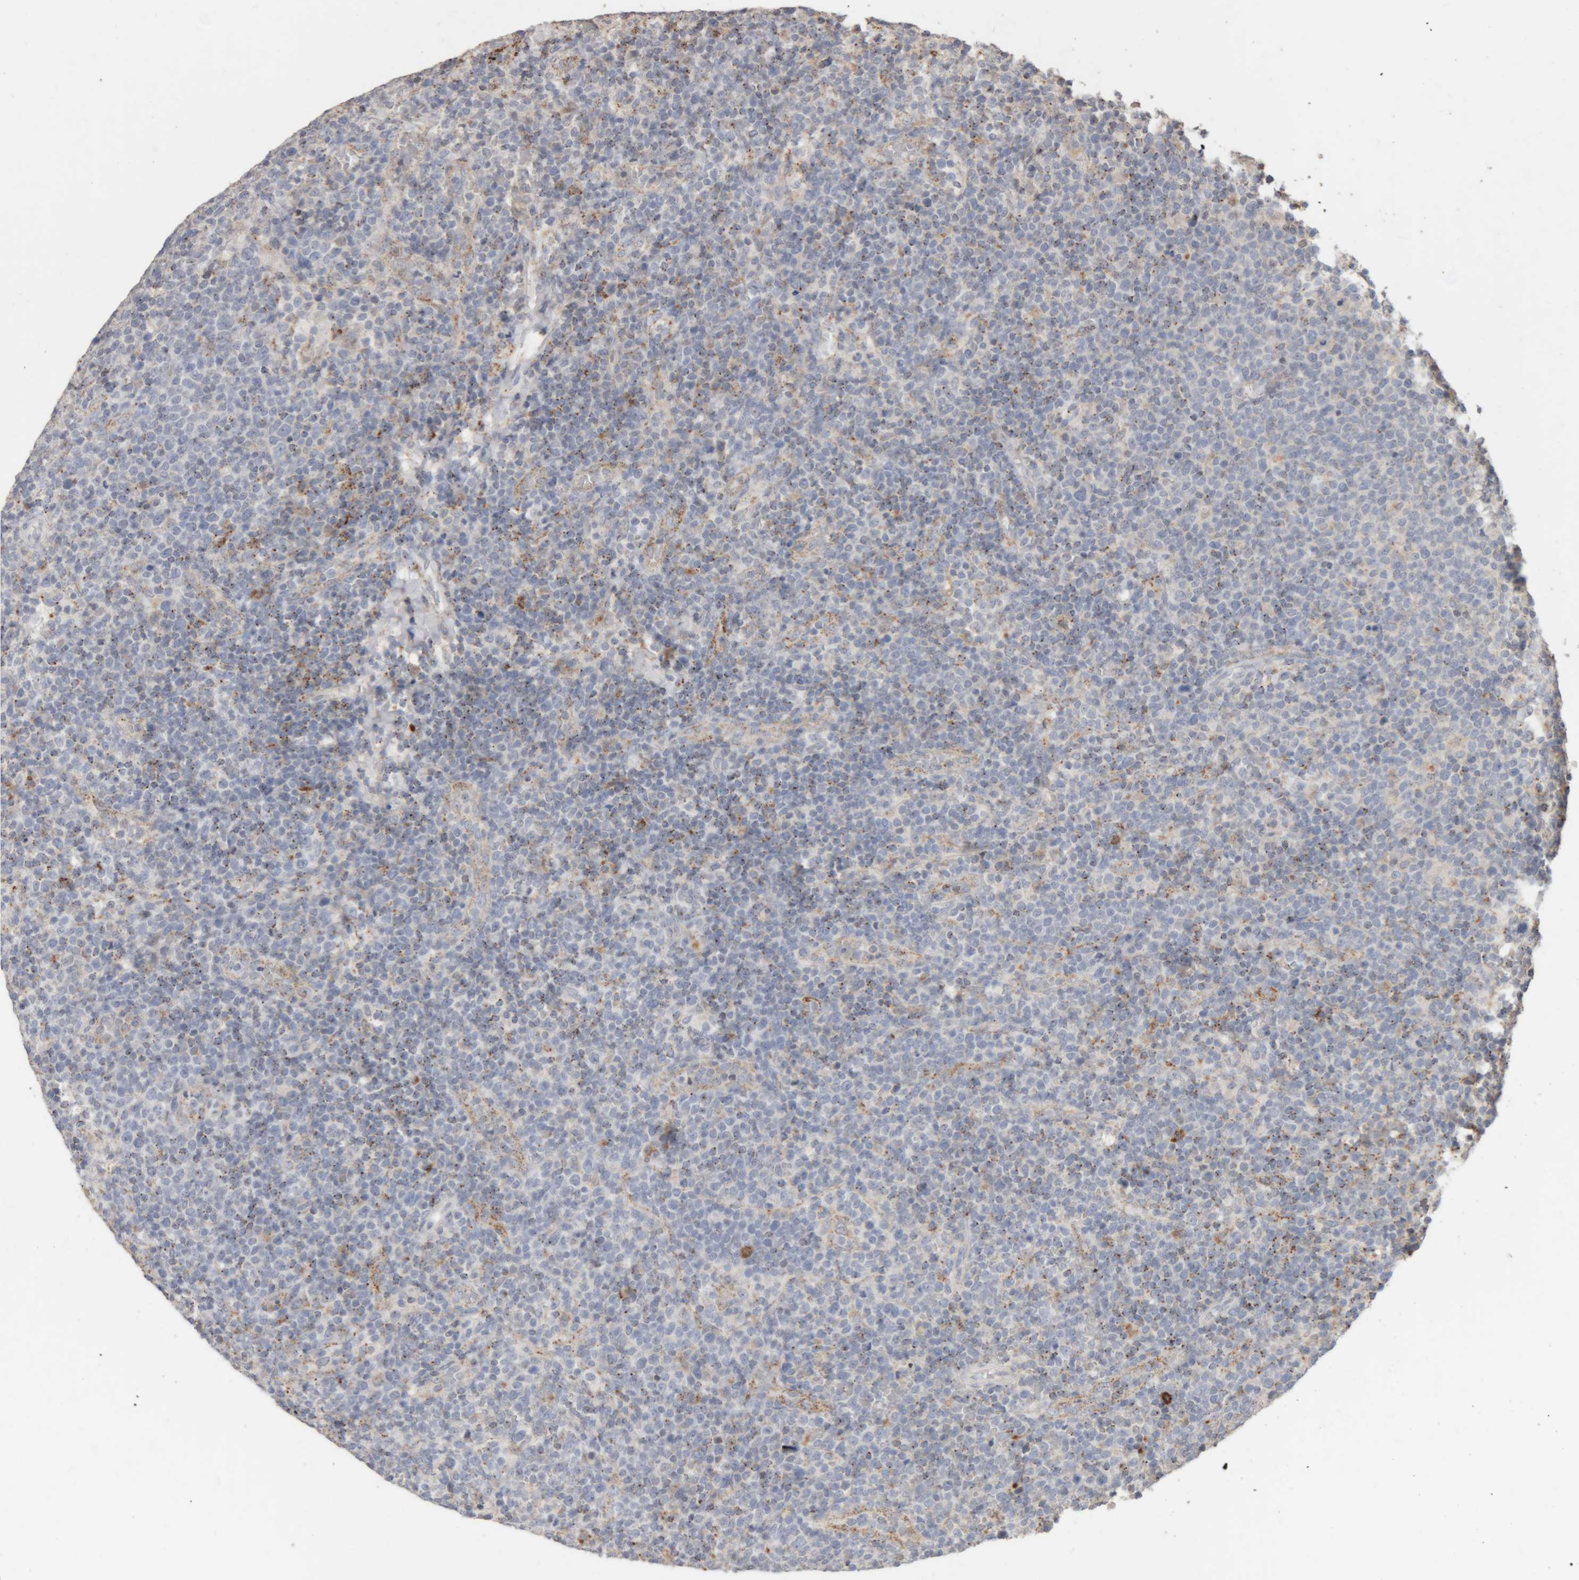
{"staining": {"intensity": "weak", "quantity": "<25%", "location": "cytoplasmic/membranous"}, "tissue": "lymphoma", "cell_type": "Tumor cells", "image_type": "cancer", "snomed": [{"axis": "morphology", "description": "Malignant lymphoma, non-Hodgkin's type, High grade"}, {"axis": "topography", "description": "Lymph node"}], "caption": "There is no significant expression in tumor cells of lymphoma.", "gene": "ARSA", "patient": {"sex": "male", "age": 61}}